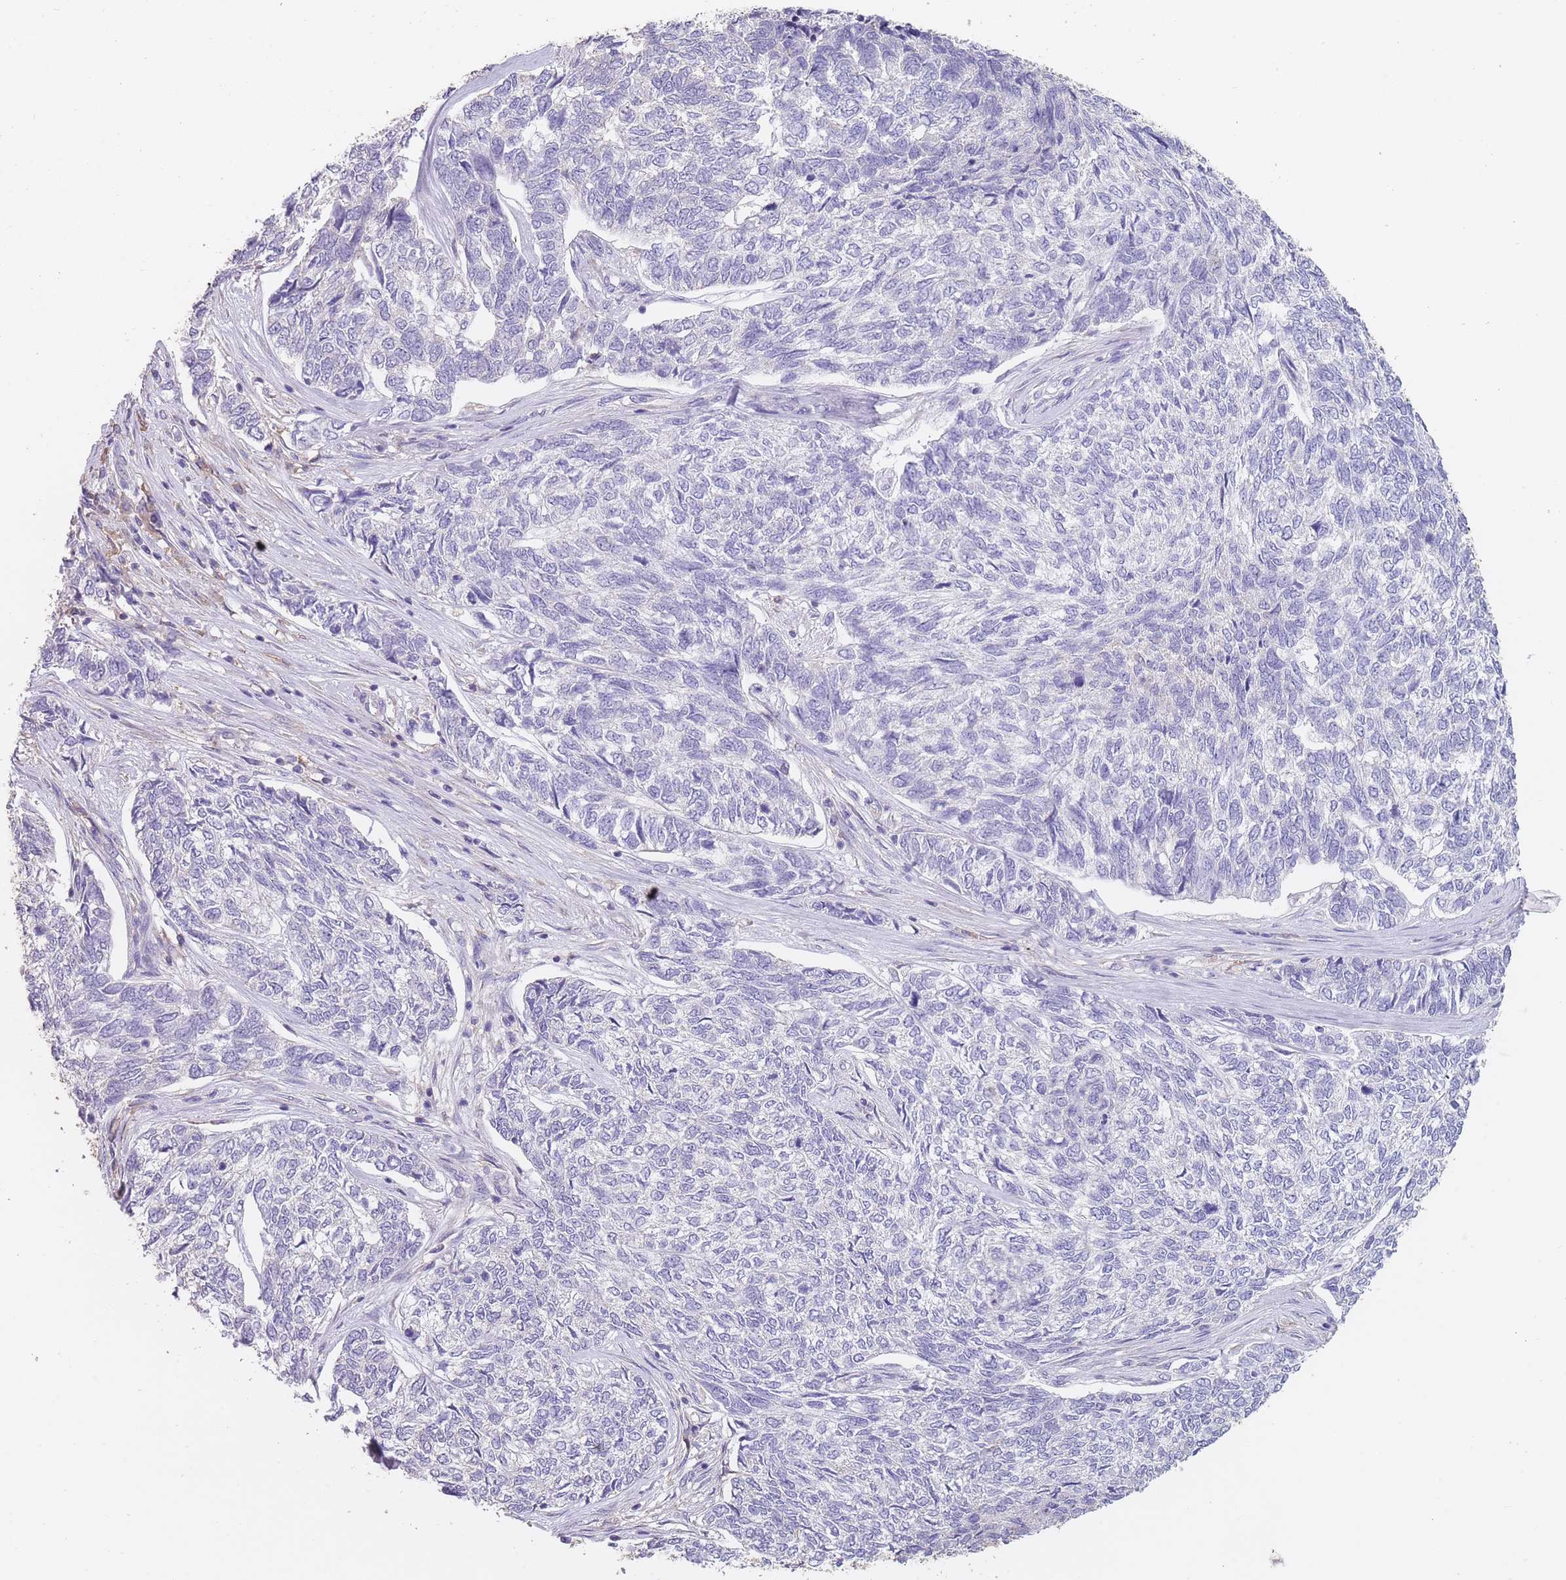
{"staining": {"intensity": "negative", "quantity": "none", "location": "none"}, "tissue": "skin cancer", "cell_type": "Tumor cells", "image_type": "cancer", "snomed": [{"axis": "morphology", "description": "Basal cell carcinoma"}, {"axis": "topography", "description": "Skin"}], "caption": "Immunohistochemistry histopathology image of human basal cell carcinoma (skin) stained for a protein (brown), which reveals no positivity in tumor cells.", "gene": "CLEC12A", "patient": {"sex": "female", "age": 65}}